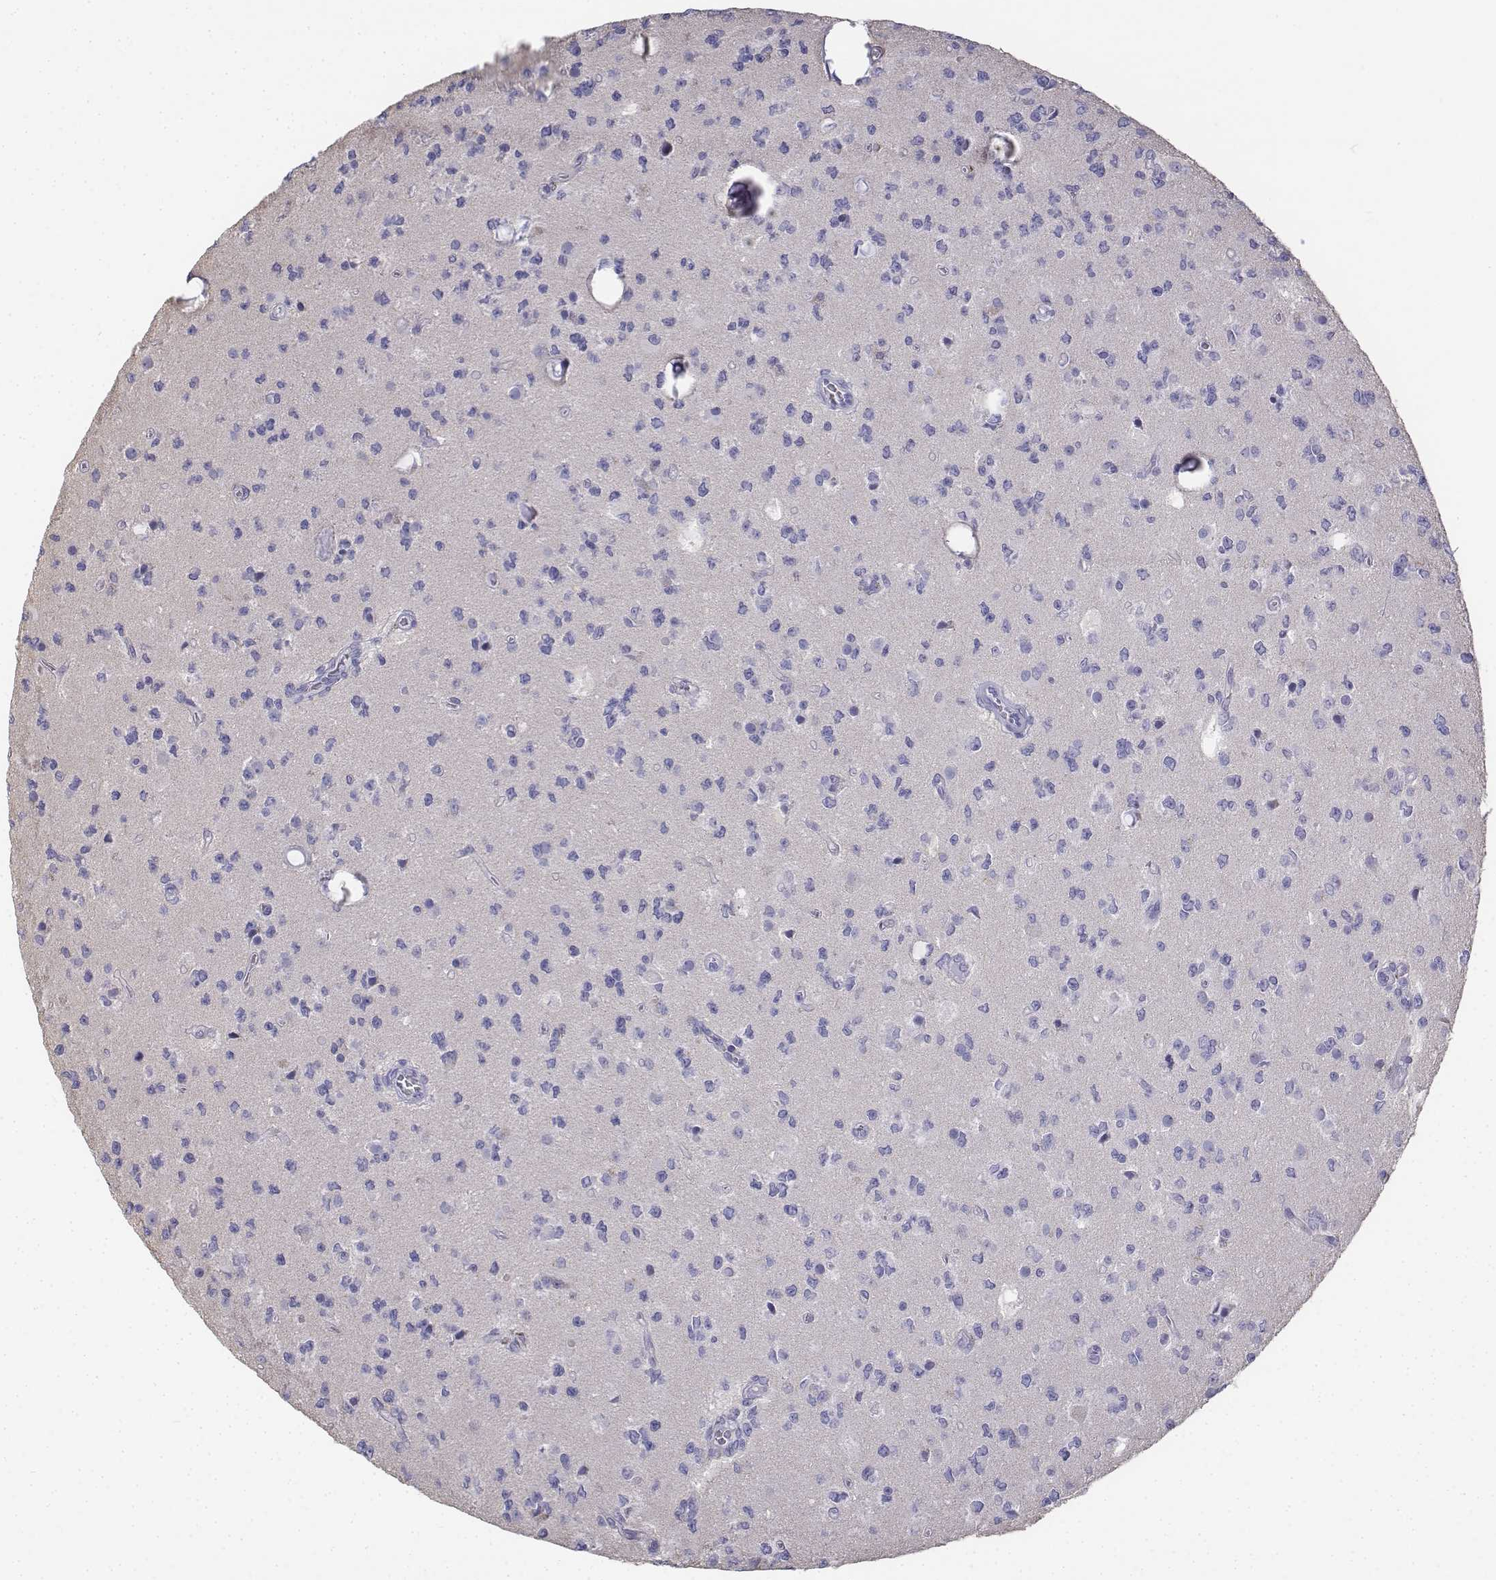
{"staining": {"intensity": "negative", "quantity": "none", "location": "none"}, "tissue": "glioma", "cell_type": "Tumor cells", "image_type": "cancer", "snomed": [{"axis": "morphology", "description": "Glioma, malignant, Low grade"}, {"axis": "topography", "description": "Brain"}], "caption": "A micrograph of human glioma is negative for staining in tumor cells. (DAB IHC visualized using brightfield microscopy, high magnification).", "gene": "LGSN", "patient": {"sex": "female", "age": 45}}